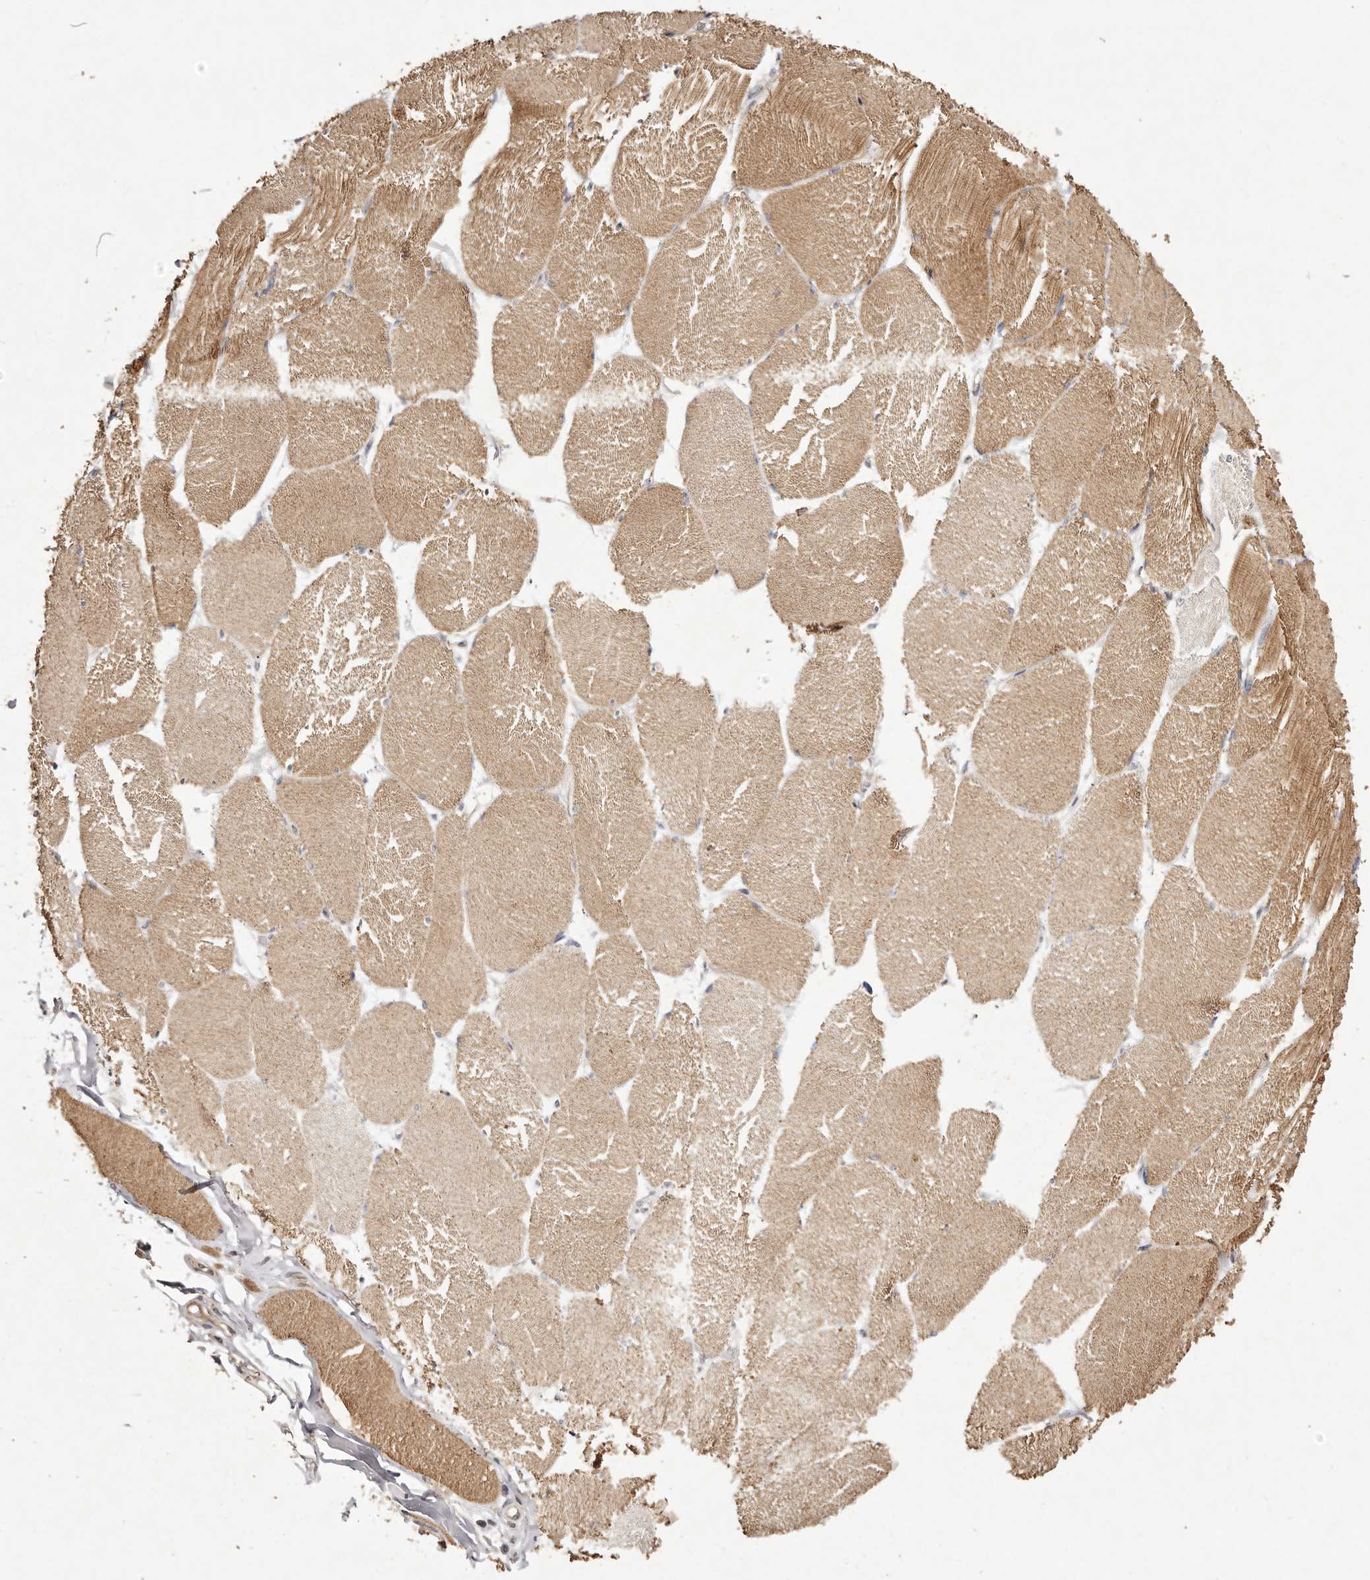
{"staining": {"intensity": "moderate", "quantity": ">75%", "location": "cytoplasmic/membranous"}, "tissue": "skeletal muscle", "cell_type": "Myocytes", "image_type": "normal", "snomed": [{"axis": "morphology", "description": "Normal tissue, NOS"}, {"axis": "topography", "description": "Skin"}, {"axis": "topography", "description": "Skeletal muscle"}], "caption": "A high-resolution micrograph shows IHC staining of normal skeletal muscle, which reveals moderate cytoplasmic/membranous positivity in about >75% of myocytes. Immunohistochemistry (ihc) stains the protein of interest in brown and the nuclei are stained blue.", "gene": "BUD31", "patient": {"sex": "male", "age": 83}}